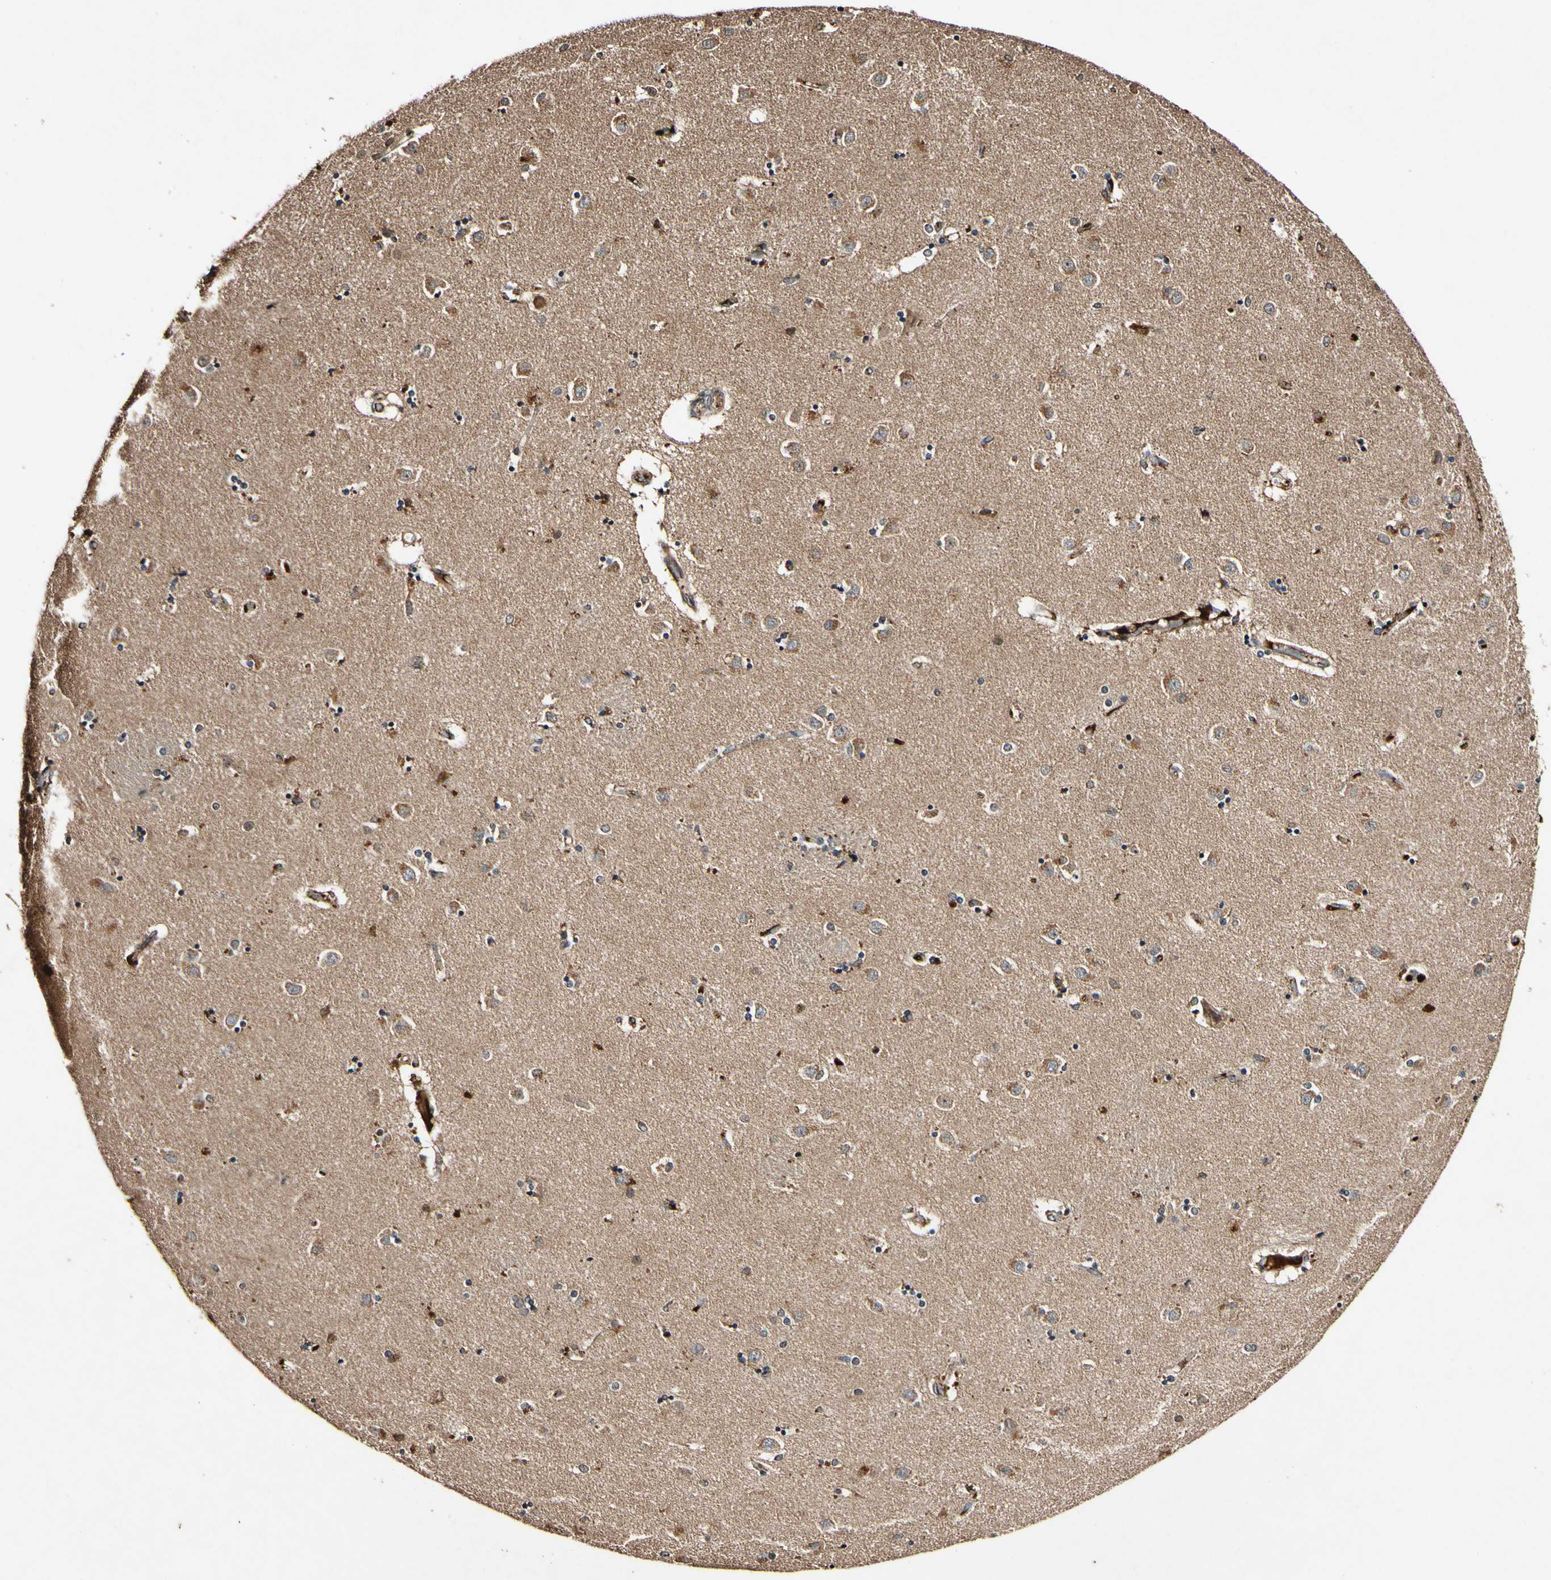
{"staining": {"intensity": "strong", "quantity": "25%-75%", "location": "cytoplasmic/membranous,nuclear"}, "tissue": "caudate", "cell_type": "Glial cells", "image_type": "normal", "snomed": [{"axis": "morphology", "description": "Normal tissue, NOS"}, {"axis": "topography", "description": "Lateral ventricle wall"}], "caption": "Protein staining shows strong cytoplasmic/membranous,nuclear staining in approximately 25%-75% of glial cells in unremarkable caudate.", "gene": "PLAT", "patient": {"sex": "female", "age": 54}}